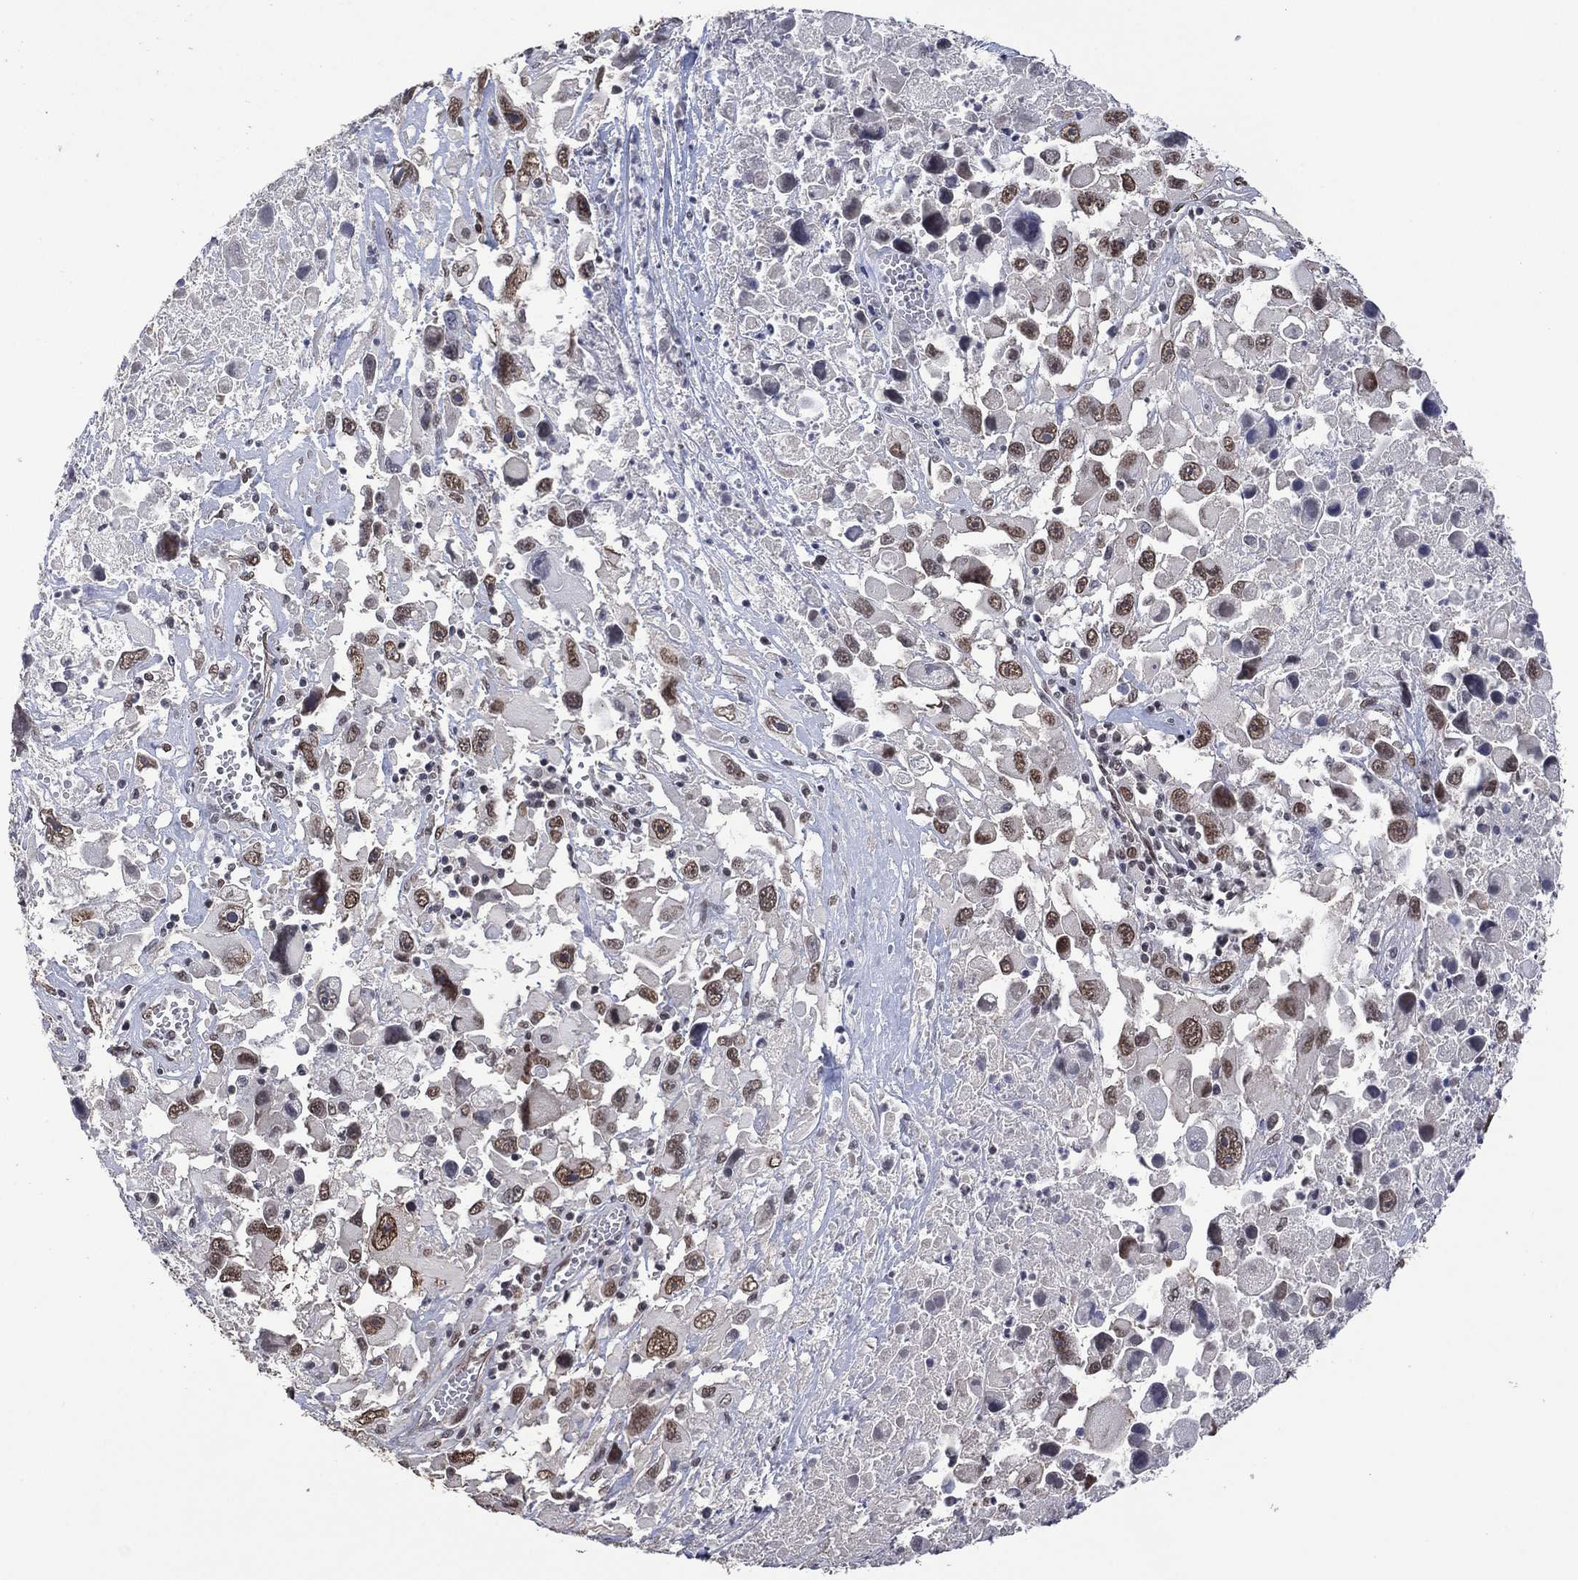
{"staining": {"intensity": "weak", "quantity": "25%-75%", "location": "nuclear"}, "tissue": "melanoma", "cell_type": "Tumor cells", "image_type": "cancer", "snomed": [{"axis": "morphology", "description": "Malignant melanoma, Metastatic site"}, {"axis": "topography", "description": "Soft tissue"}], "caption": "The photomicrograph shows staining of malignant melanoma (metastatic site), revealing weak nuclear protein staining (brown color) within tumor cells.", "gene": "EHMT1", "patient": {"sex": "male", "age": 50}}